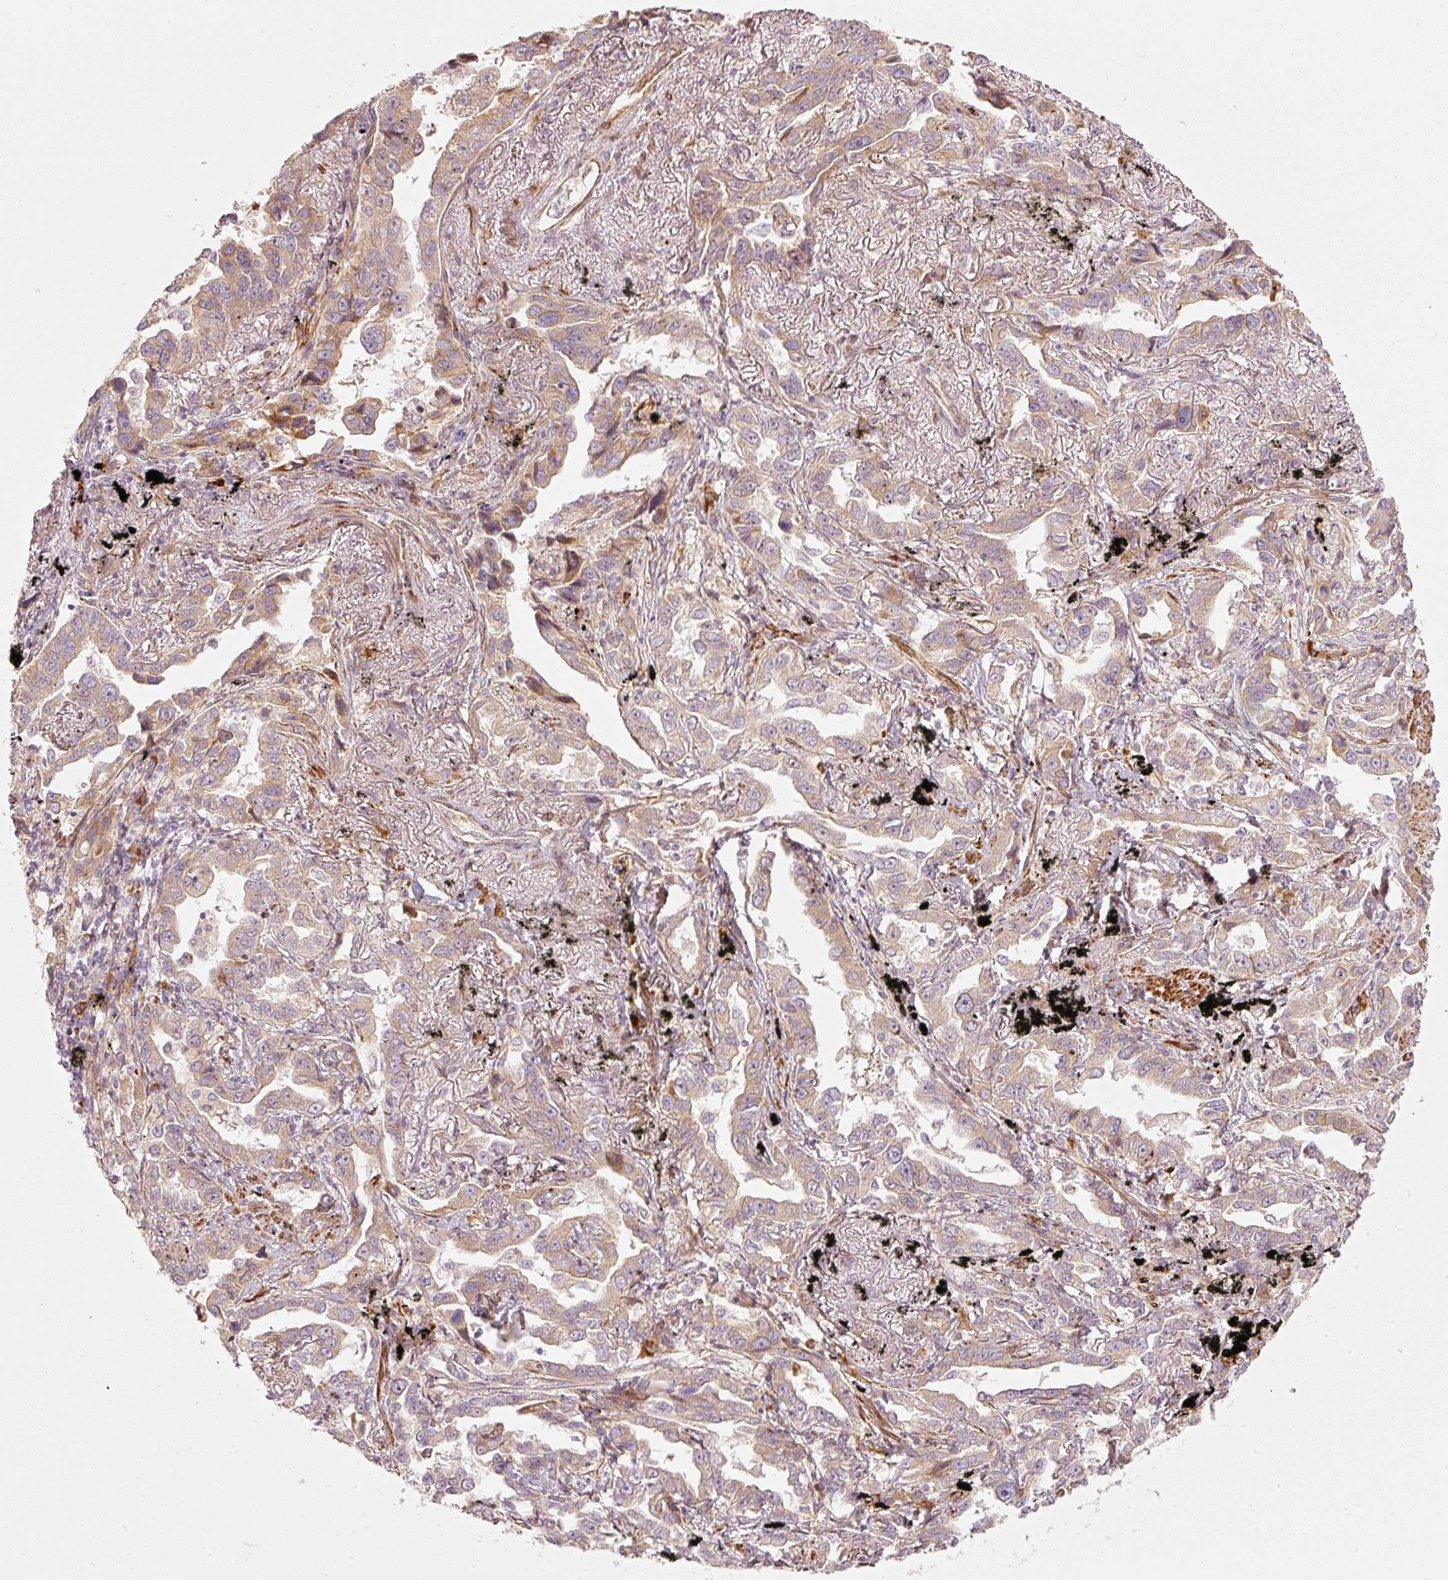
{"staining": {"intensity": "weak", "quantity": ">75%", "location": "cytoplasmic/membranous"}, "tissue": "lung cancer", "cell_type": "Tumor cells", "image_type": "cancer", "snomed": [{"axis": "morphology", "description": "Adenocarcinoma, NOS"}, {"axis": "topography", "description": "Lung"}], "caption": "About >75% of tumor cells in lung cancer (adenocarcinoma) show weak cytoplasmic/membranous protein positivity as visualized by brown immunohistochemical staining.", "gene": "KCNQ1", "patient": {"sex": "male", "age": 67}}